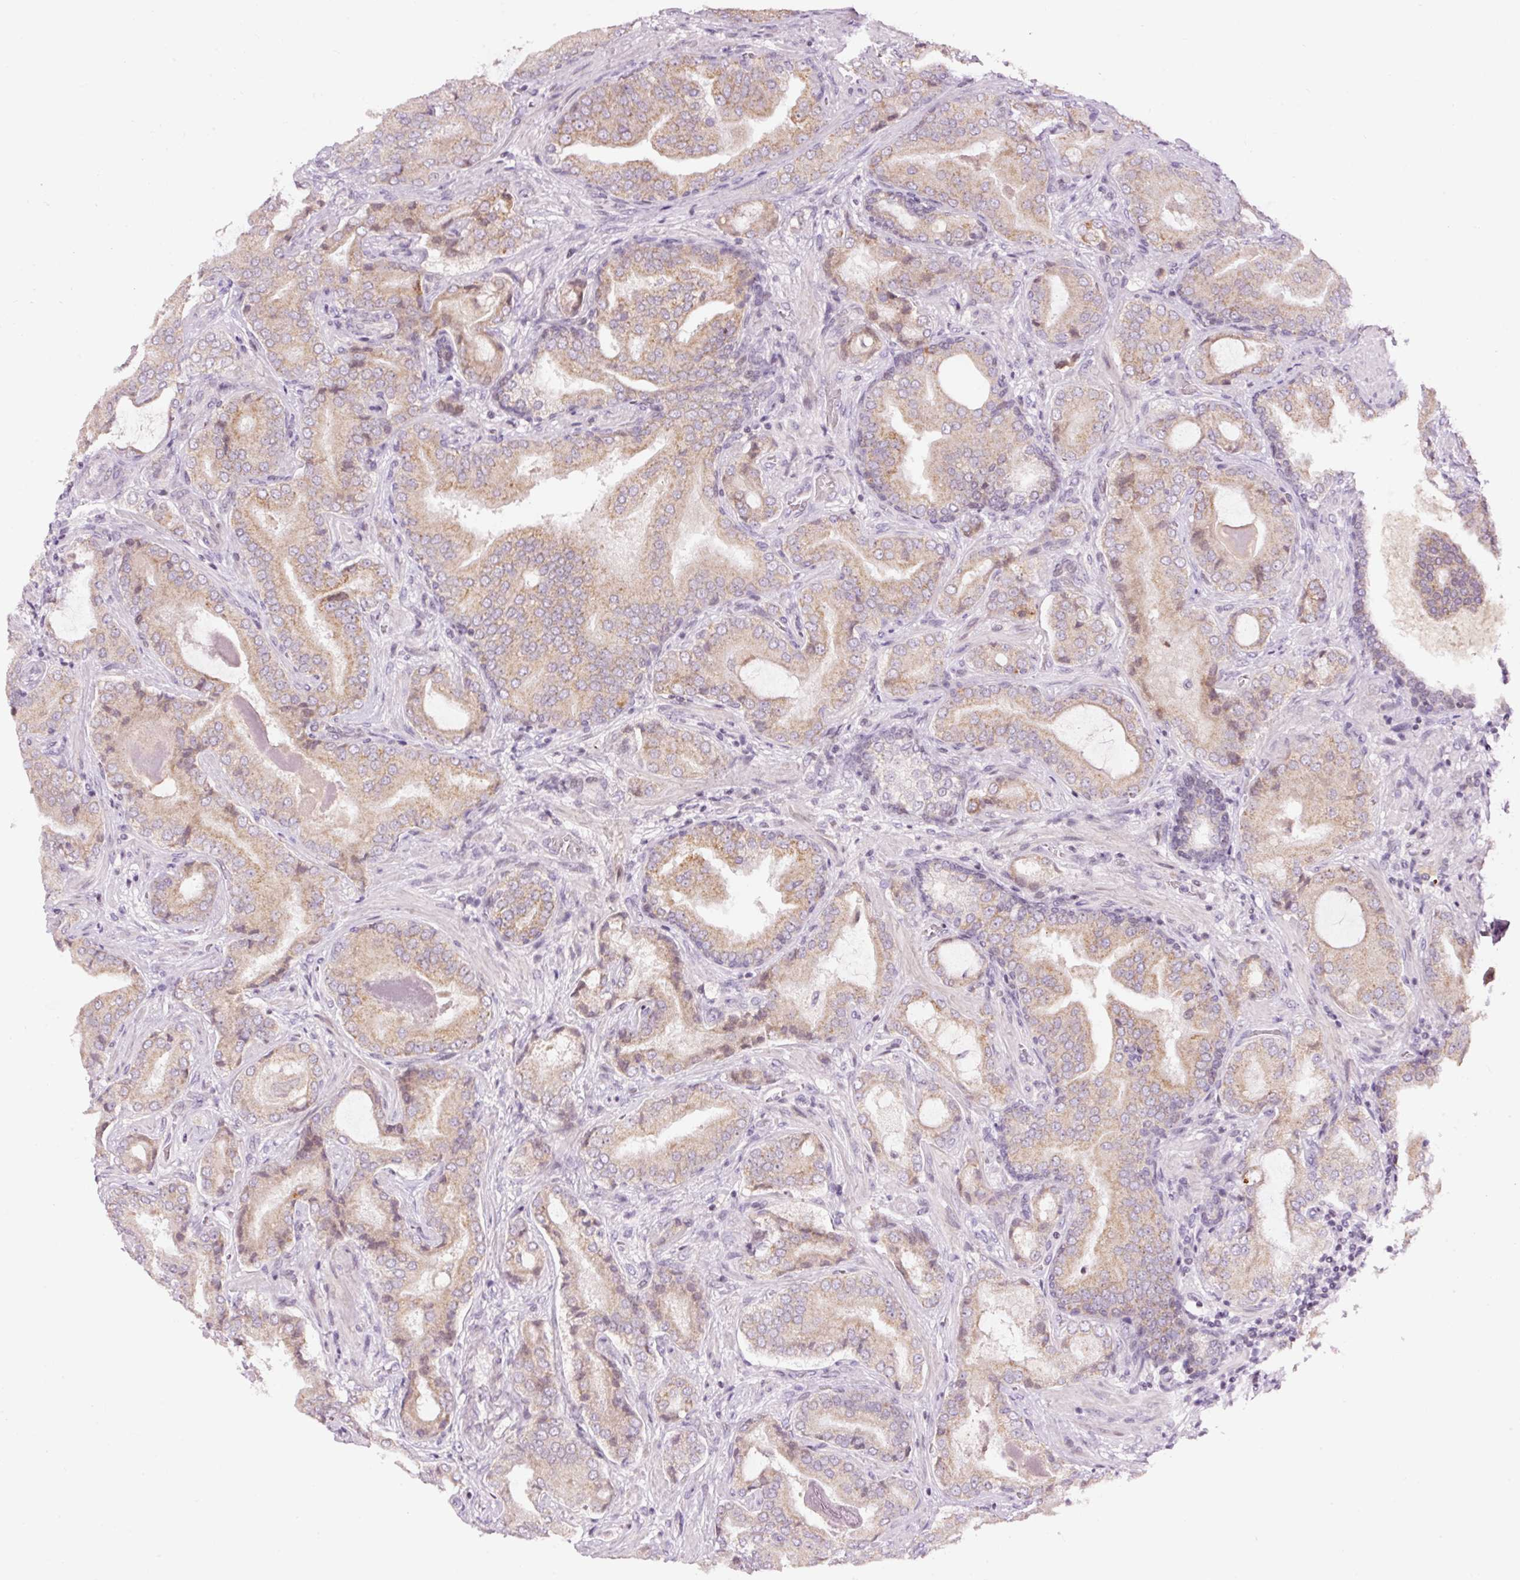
{"staining": {"intensity": "weak", "quantity": "25%-75%", "location": "cytoplasmic/membranous"}, "tissue": "prostate cancer", "cell_type": "Tumor cells", "image_type": "cancer", "snomed": [{"axis": "morphology", "description": "Adenocarcinoma, High grade"}, {"axis": "topography", "description": "Prostate"}], "caption": "IHC staining of prostate high-grade adenocarcinoma, which reveals low levels of weak cytoplasmic/membranous positivity in about 25%-75% of tumor cells indicating weak cytoplasmic/membranous protein expression. The staining was performed using DAB (brown) for protein detection and nuclei were counterstained in hematoxylin (blue).", "gene": "ABHD11", "patient": {"sex": "male", "age": 68}}